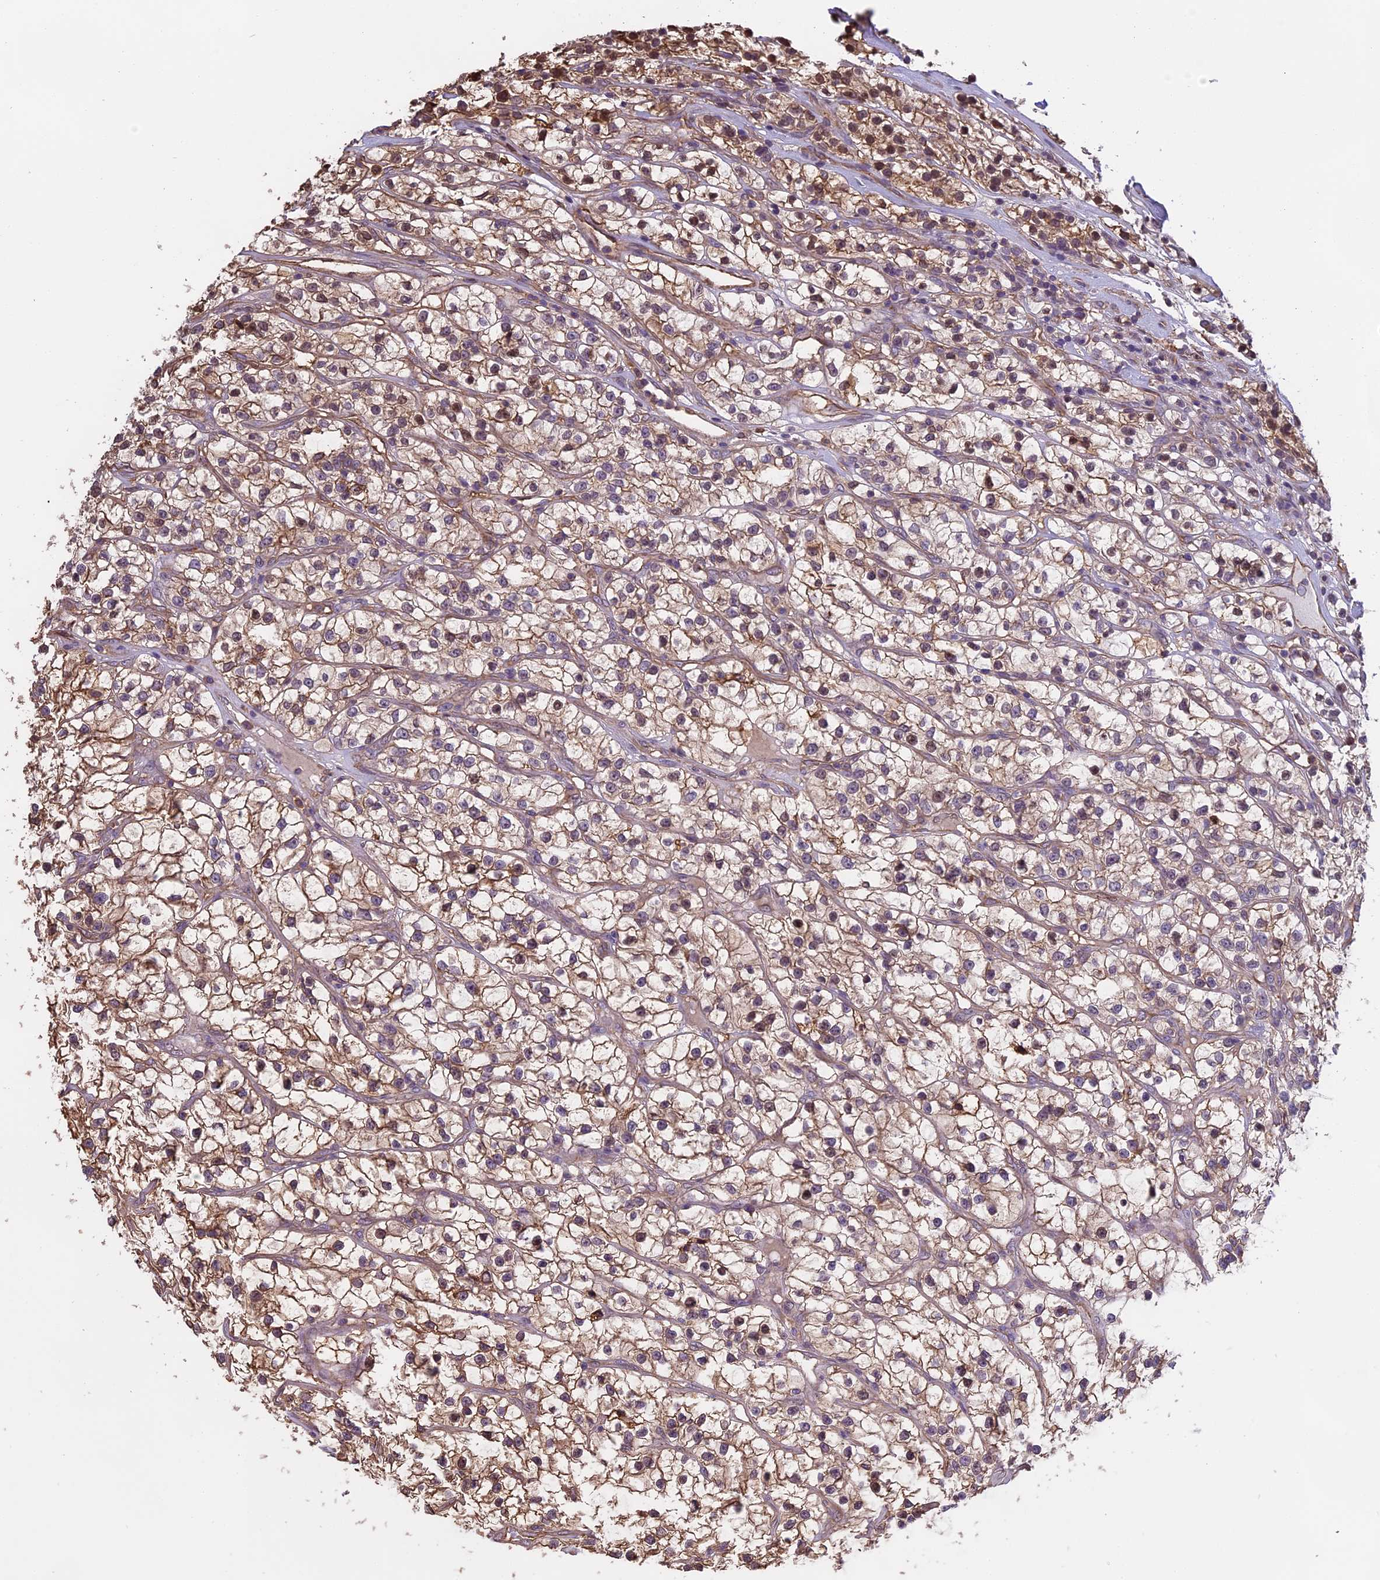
{"staining": {"intensity": "moderate", "quantity": ">75%", "location": "cytoplasmic/membranous,nuclear"}, "tissue": "renal cancer", "cell_type": "Tumor cells", "image_type": "cancer", "snomed": [{"axis": "morphology", "description": "Adenocarcinoma, NOS"}, {"axis": "topography", "description": "Kidney"}], "caption": "Protein expression by IHC exhibits moderate cytoplasmic/membranous and nuclear staining in about >75% of tumor cells in renal cancer (adenocarcinoma).", "gene": "TMEM255B", "patient": {"sex": "female", "age": 57}}